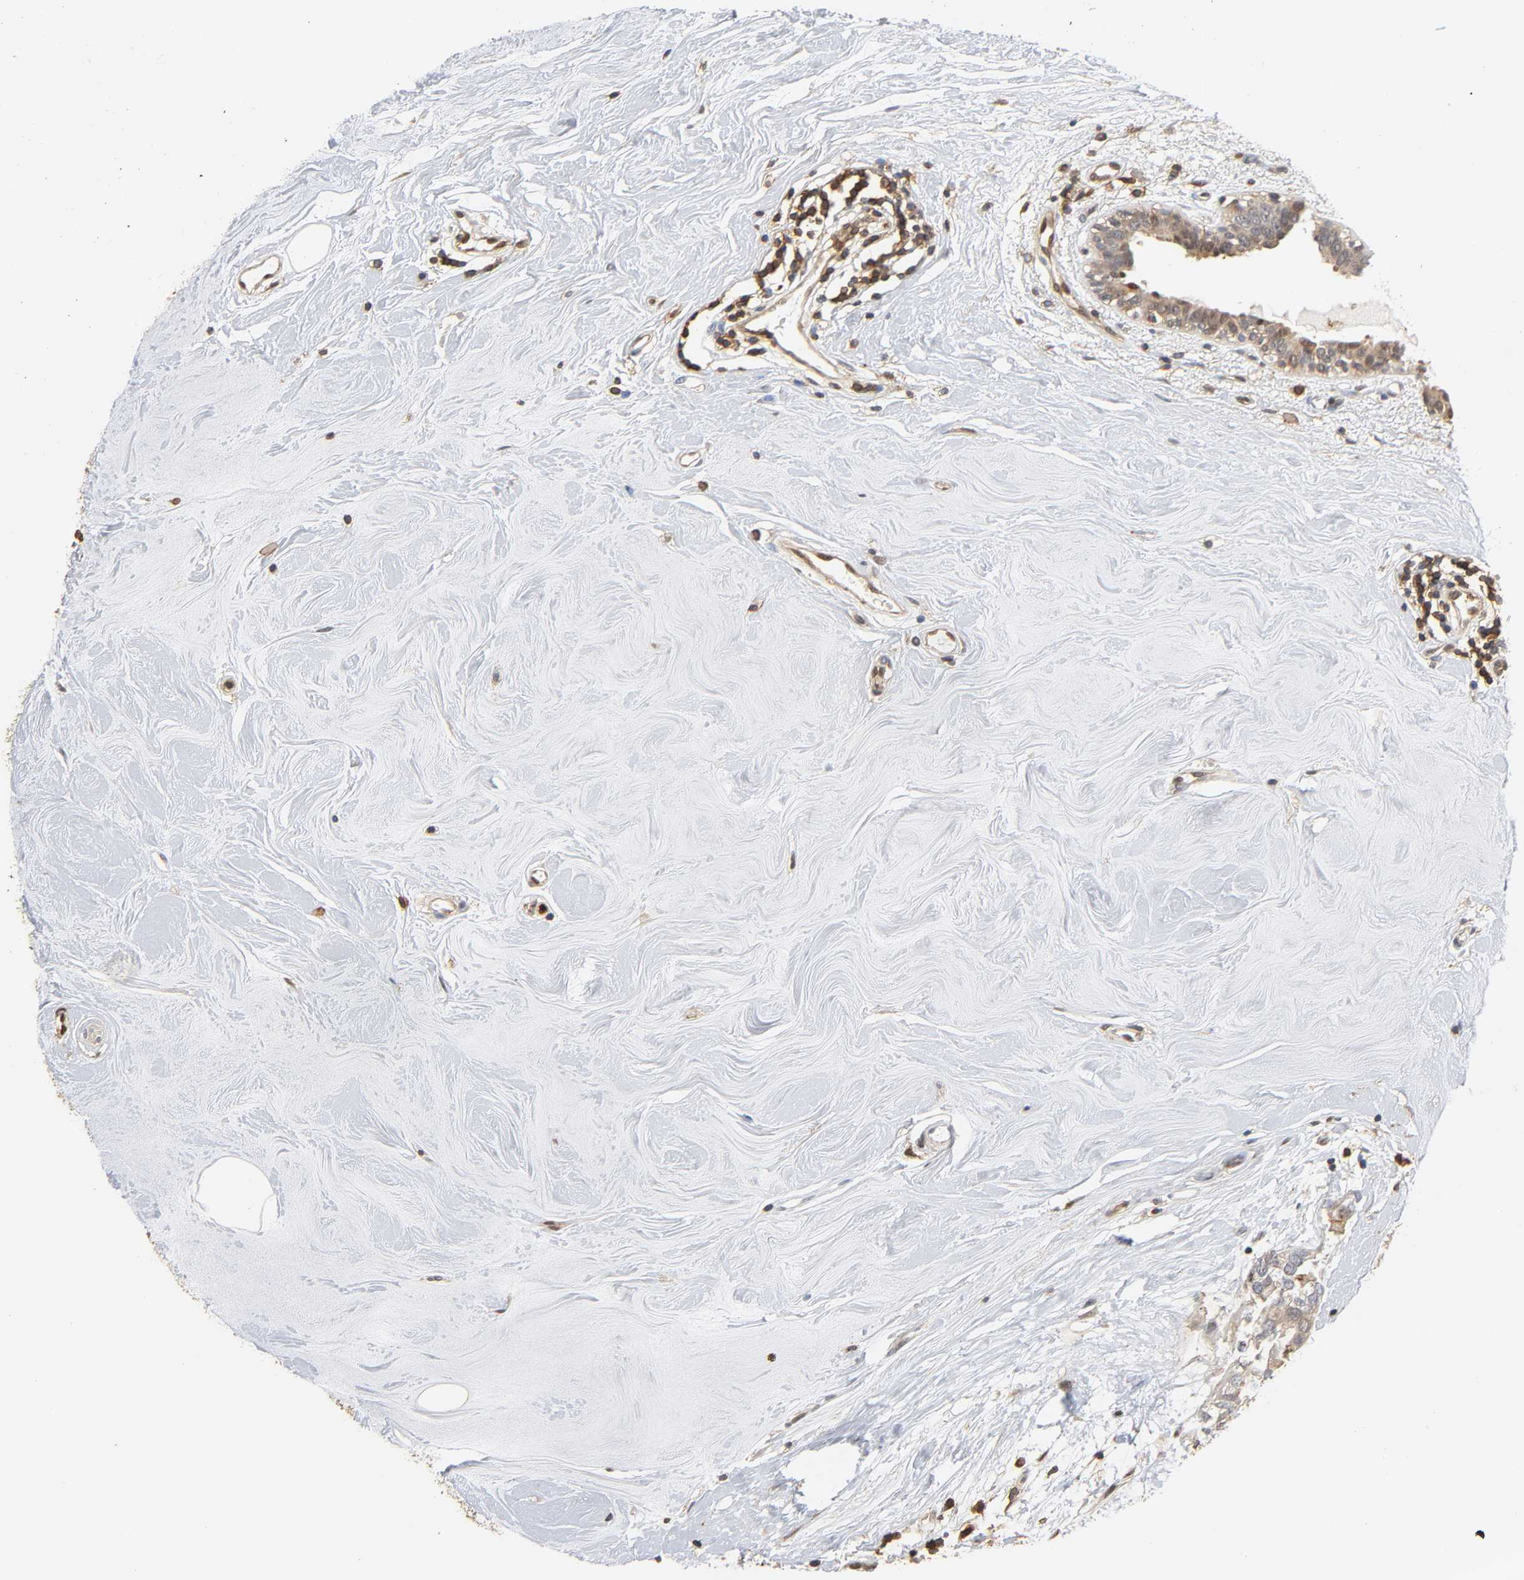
{"staining": {"intensity": "weak", "quantity": ">75%", "location": "cytoplasmic/membranous"}, "tissue": "breast cancer", "cell_type": "Tumor cells", "image_type": "cancer", "snomed": [{"axis": "morphology", "description": "Duct carcinoma"}, {"axis": "topography", "description": "Breast"}], "caption": "Human breast cancer (invasive ductal carcinoma) stained with a brown dye exhibits weak cytoplasmic/membranous positive positivity in about >75% of tumor cells.", "gene": "ANXA11", "patient": {"sex": "female", "age": 40}}